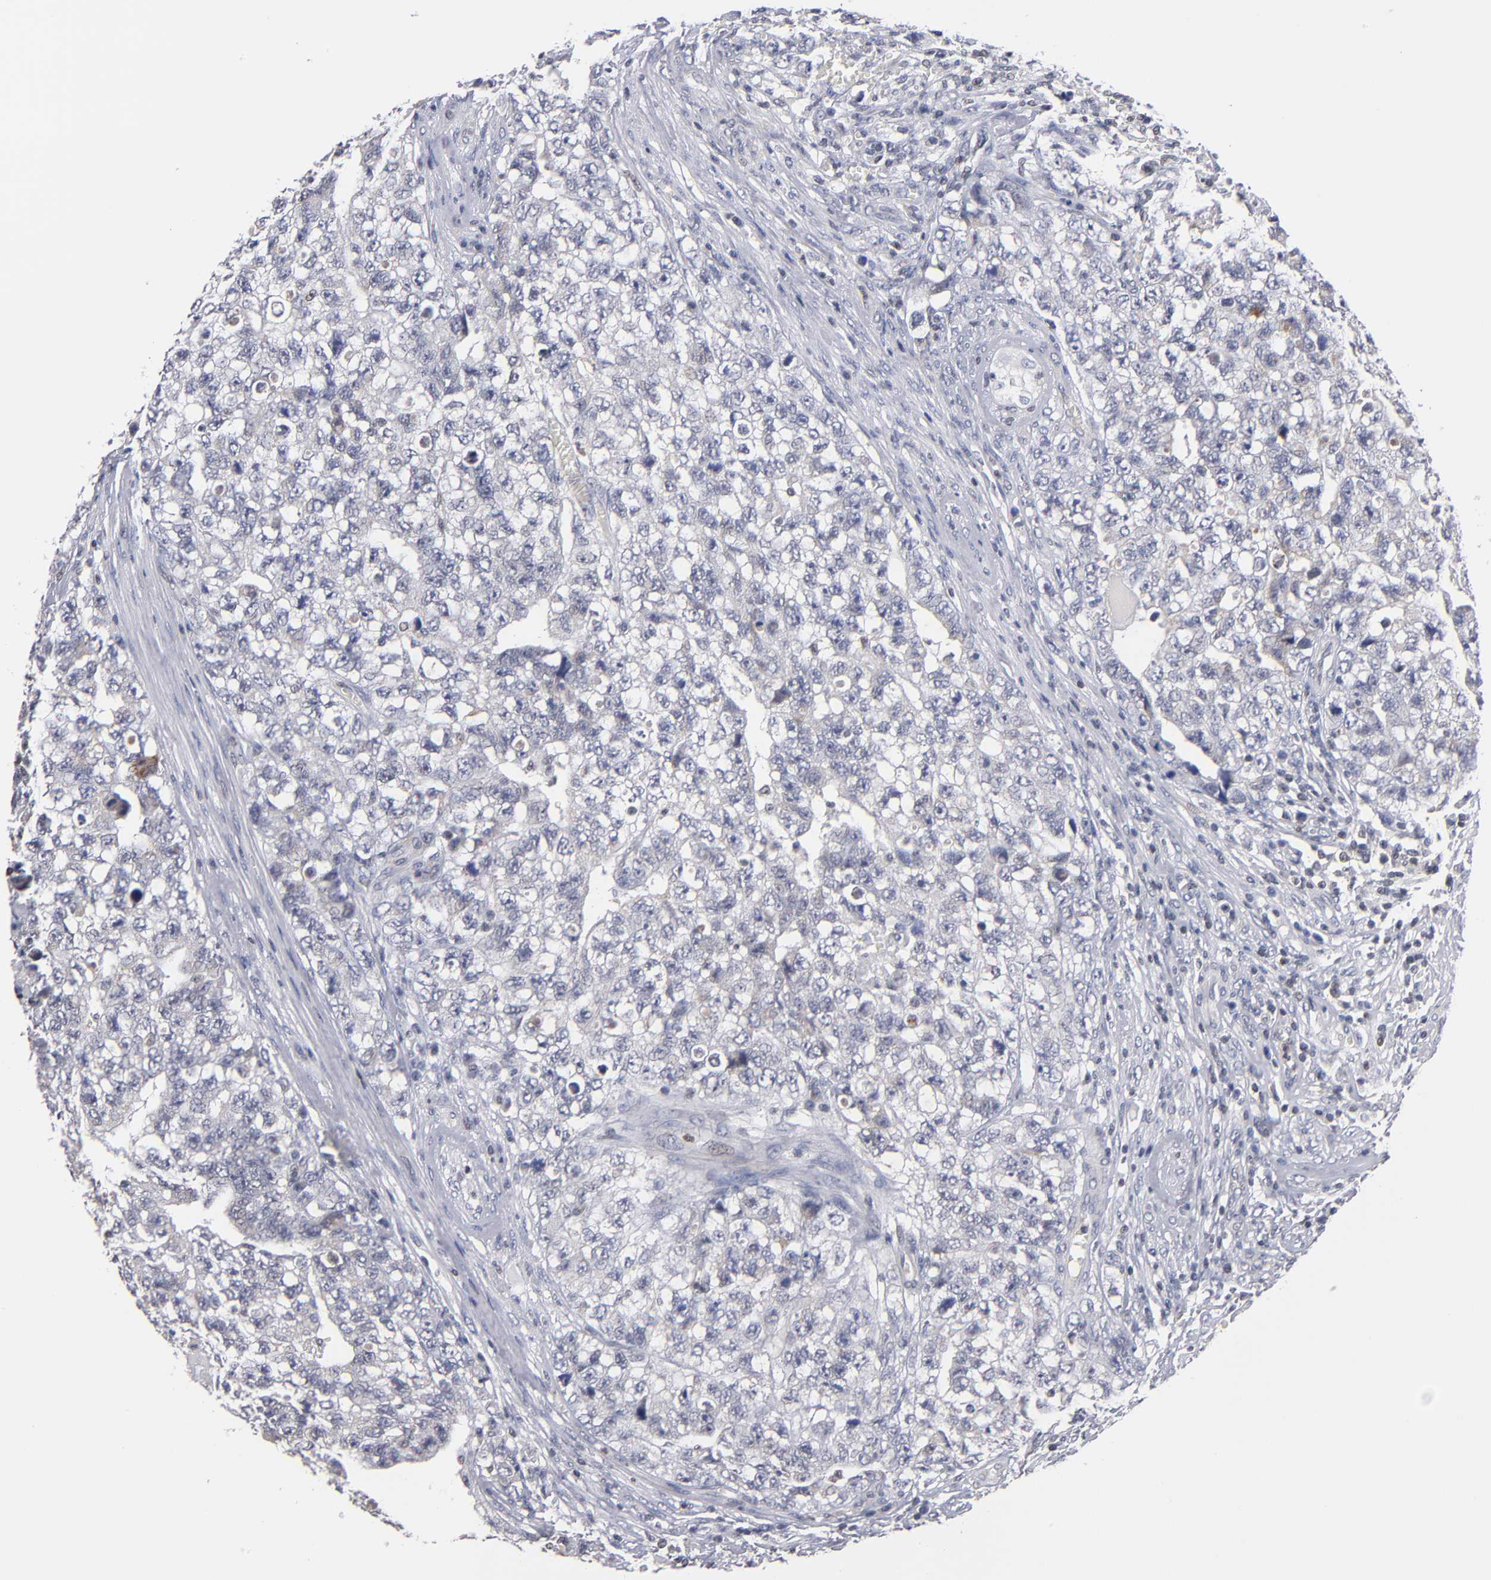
{"staining": {"intensity": "weak", "quantity": "<25%", "location": "nuclear"}, "tissue": "testis cancer", "cell_type": "Tumor cells", "image_type": "cancer", "snomed": [{"axis": "morphology", "description": "Carcinoma, Embryonal, NOS"}, {"axis": "topography", "description": "Testis"}], "caption": "High magnification brightfield microscopy of embryonal carcinoma (testis) stained with DAB (brown) and counterstained with hematoxylin (blue): tumor cells show no significant staining.", "gene": "ODF2", "patient": {"sex": "male", "age": 31}}